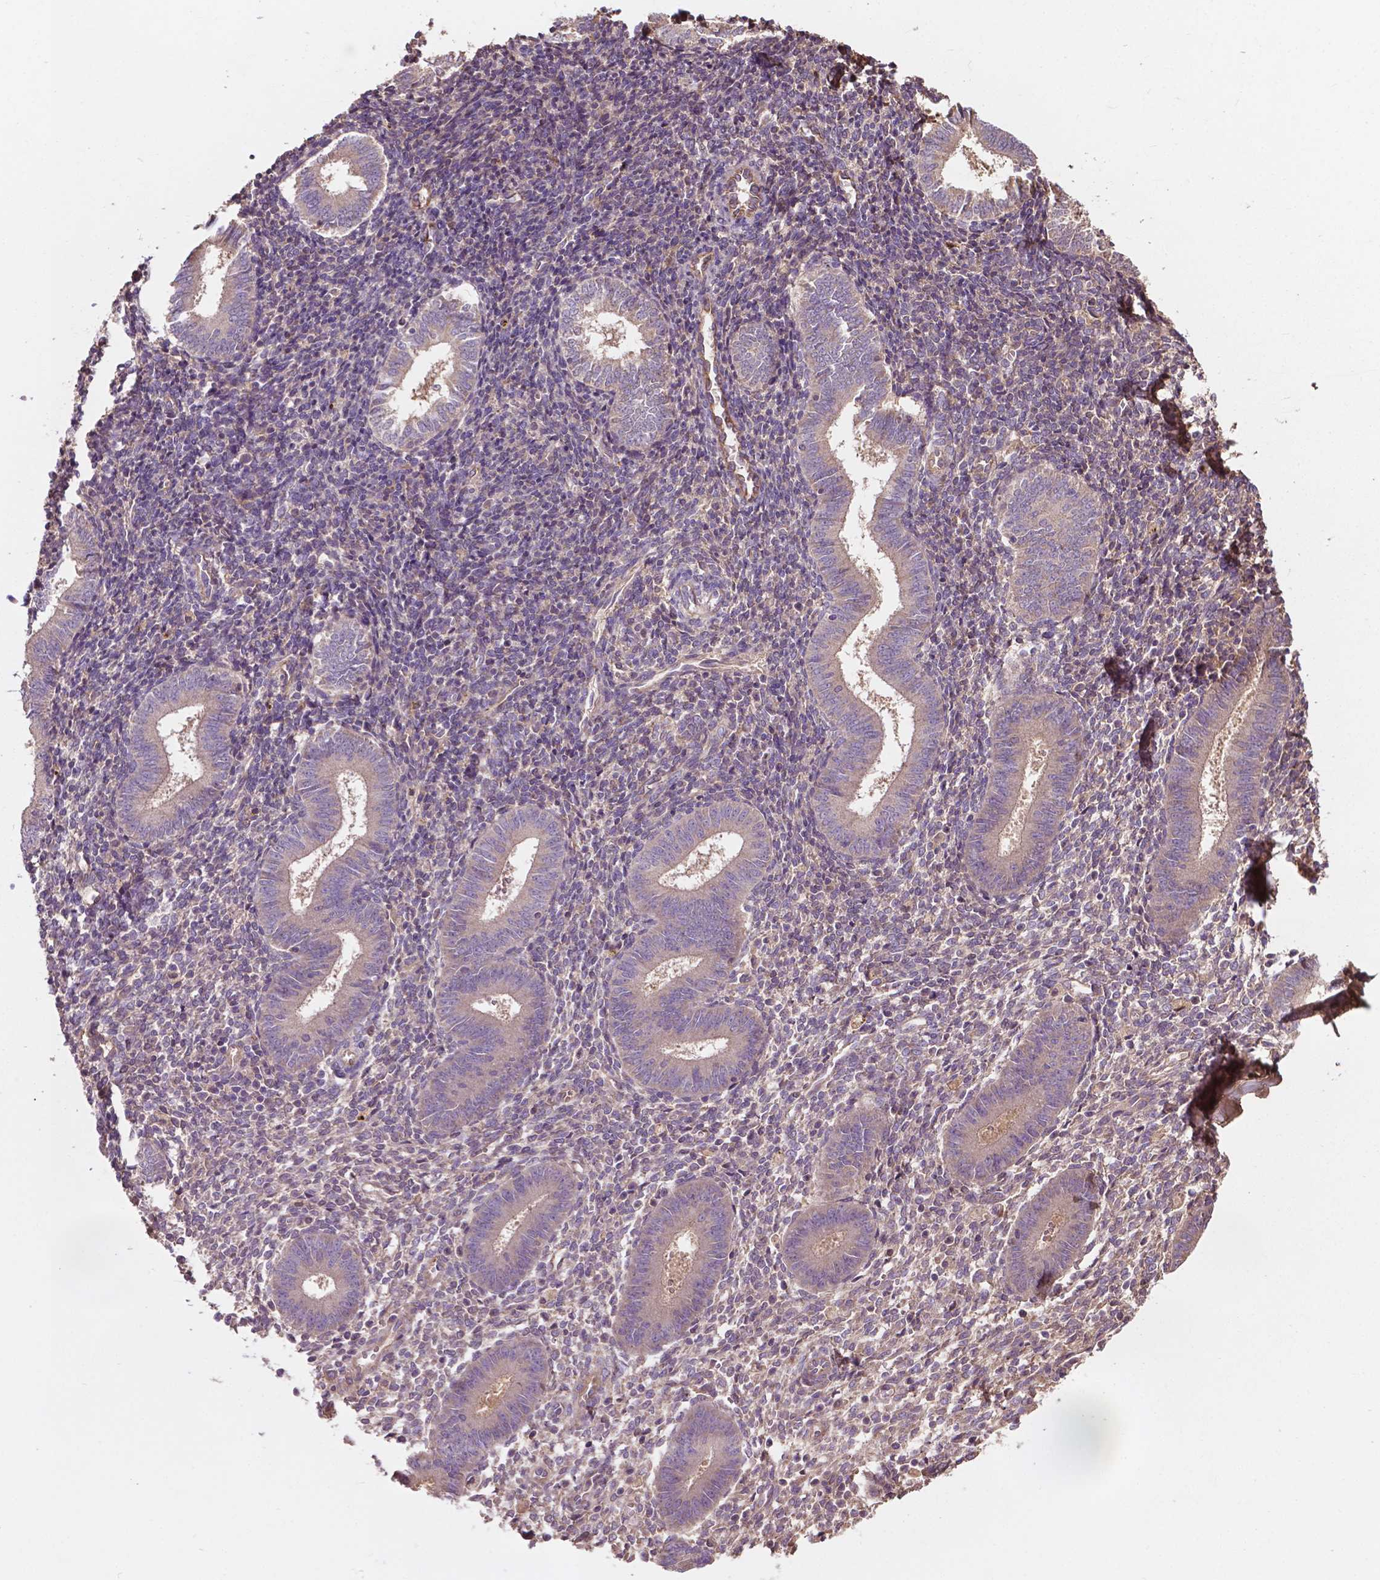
{"staining": {"intensity": "negative", "quantity": "none", "location": "none"}, "tissue": "endometrium", "cell_type": "Cells in endometrial stroma", "image_type": "normal", "snomed": [{"axis": "morphology", "description": "Normal tissue, NOS"}, {"axis": "topography", "description": "Endometrium"}], "caption": "An immunohistochemistry photomicrograph of benign endometrium is shown. There is no staining in cells in endometrial stroma of endometrium. The staining was performed using DAB to visualize the protein expression in brown, while the nuclei were stained in blue with hematoxylin (Magnification: 20x).", "gene": "GJA9", "patient": {"sex": "female", "age": 25}}